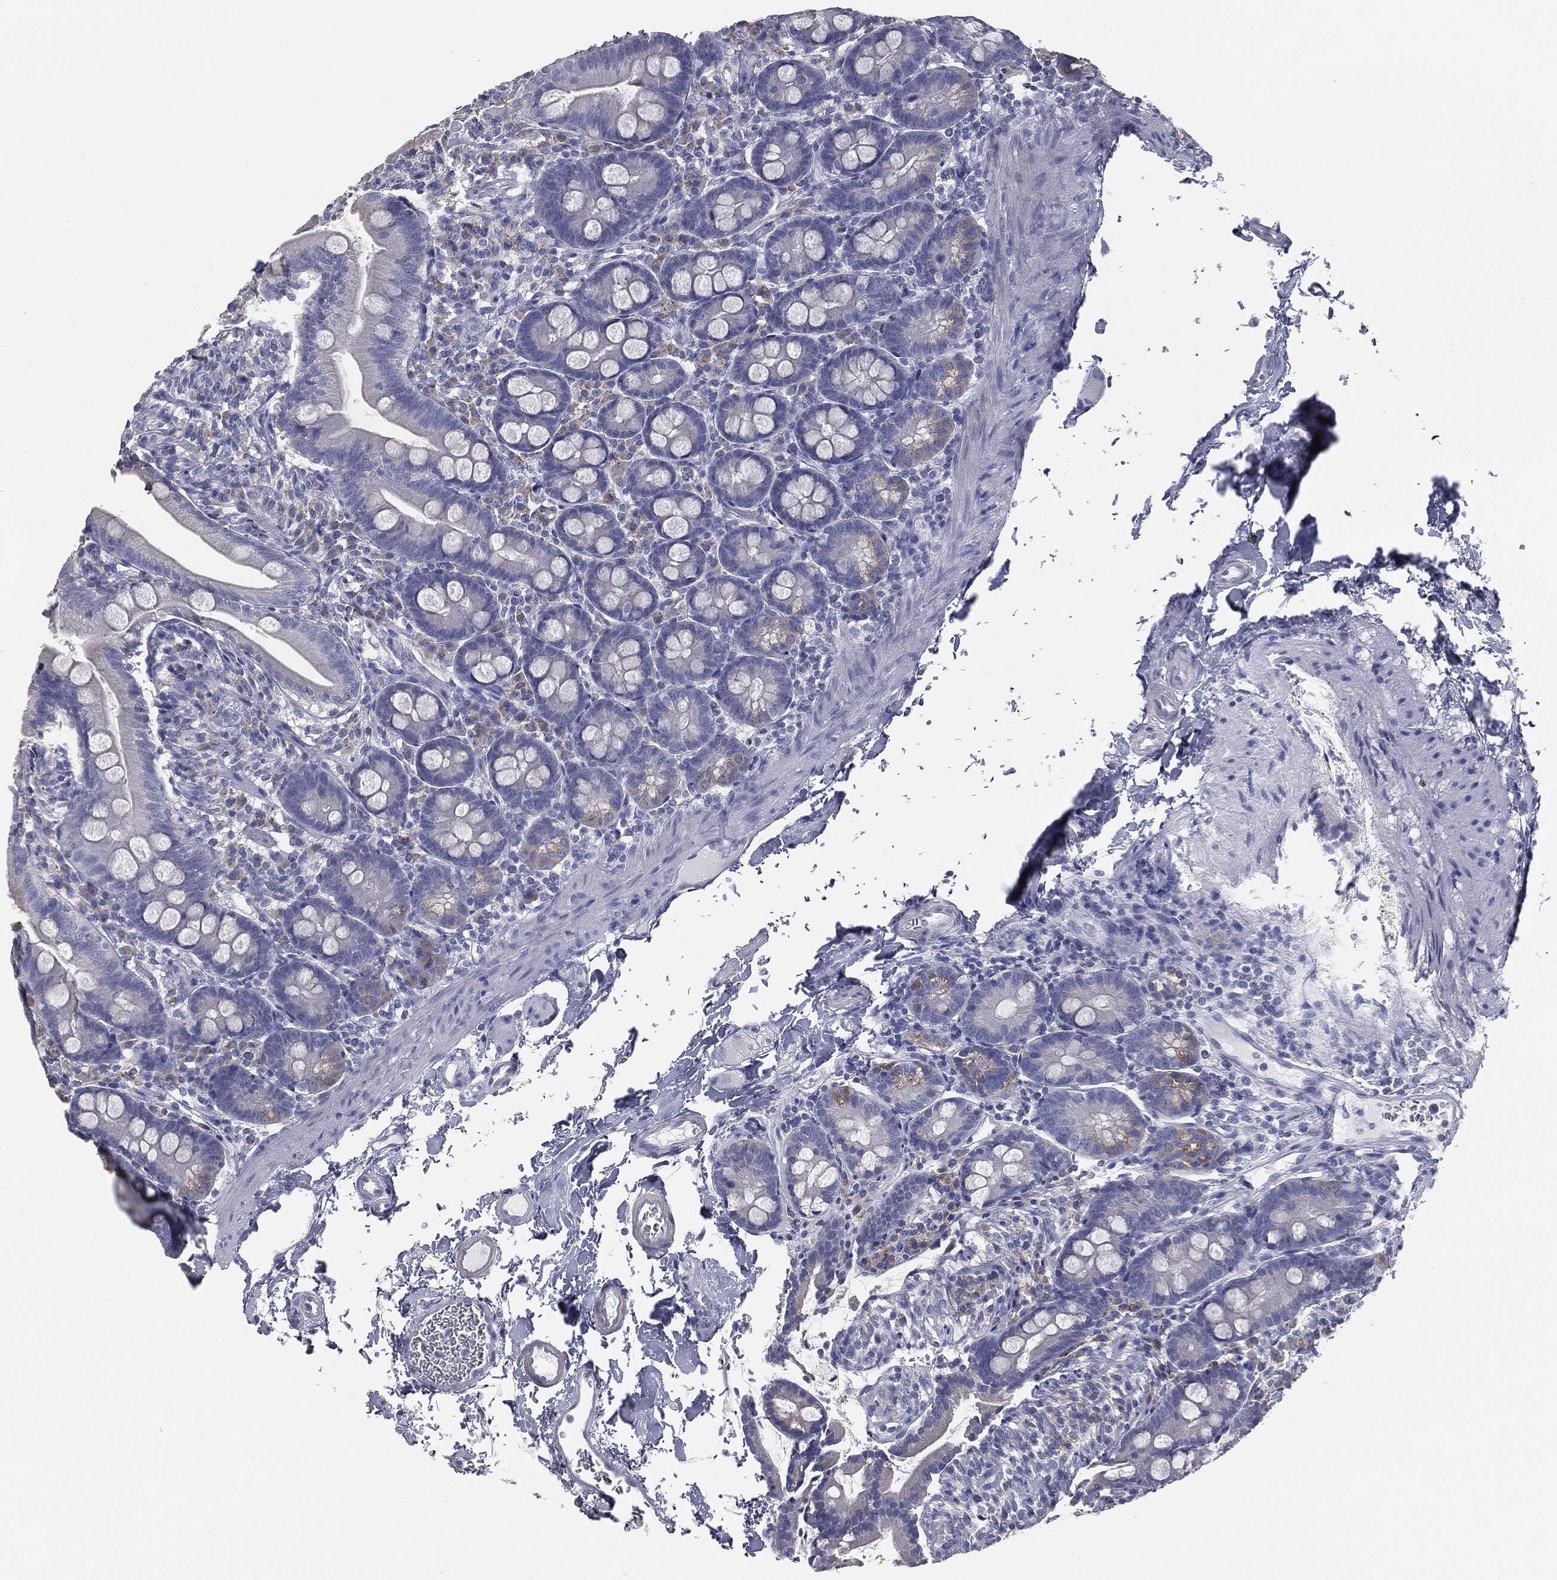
{"staining": {"intensity": "negative", "quantity": "none", "location": "none"}, "tissue": "small intestine", "cell_type": "Glandular cells", "image_type": "normal", "snomed": [{"axis": "morphology", "description": "Normal tissue, NOS"}, {"axis": "topography", "description": "Small intestine"}], "caption": "Glandular cells are negative for brown protein staining in normal small intestine.", "gene": "CAV3", "patient": {"sex": "female", "age": 44}}